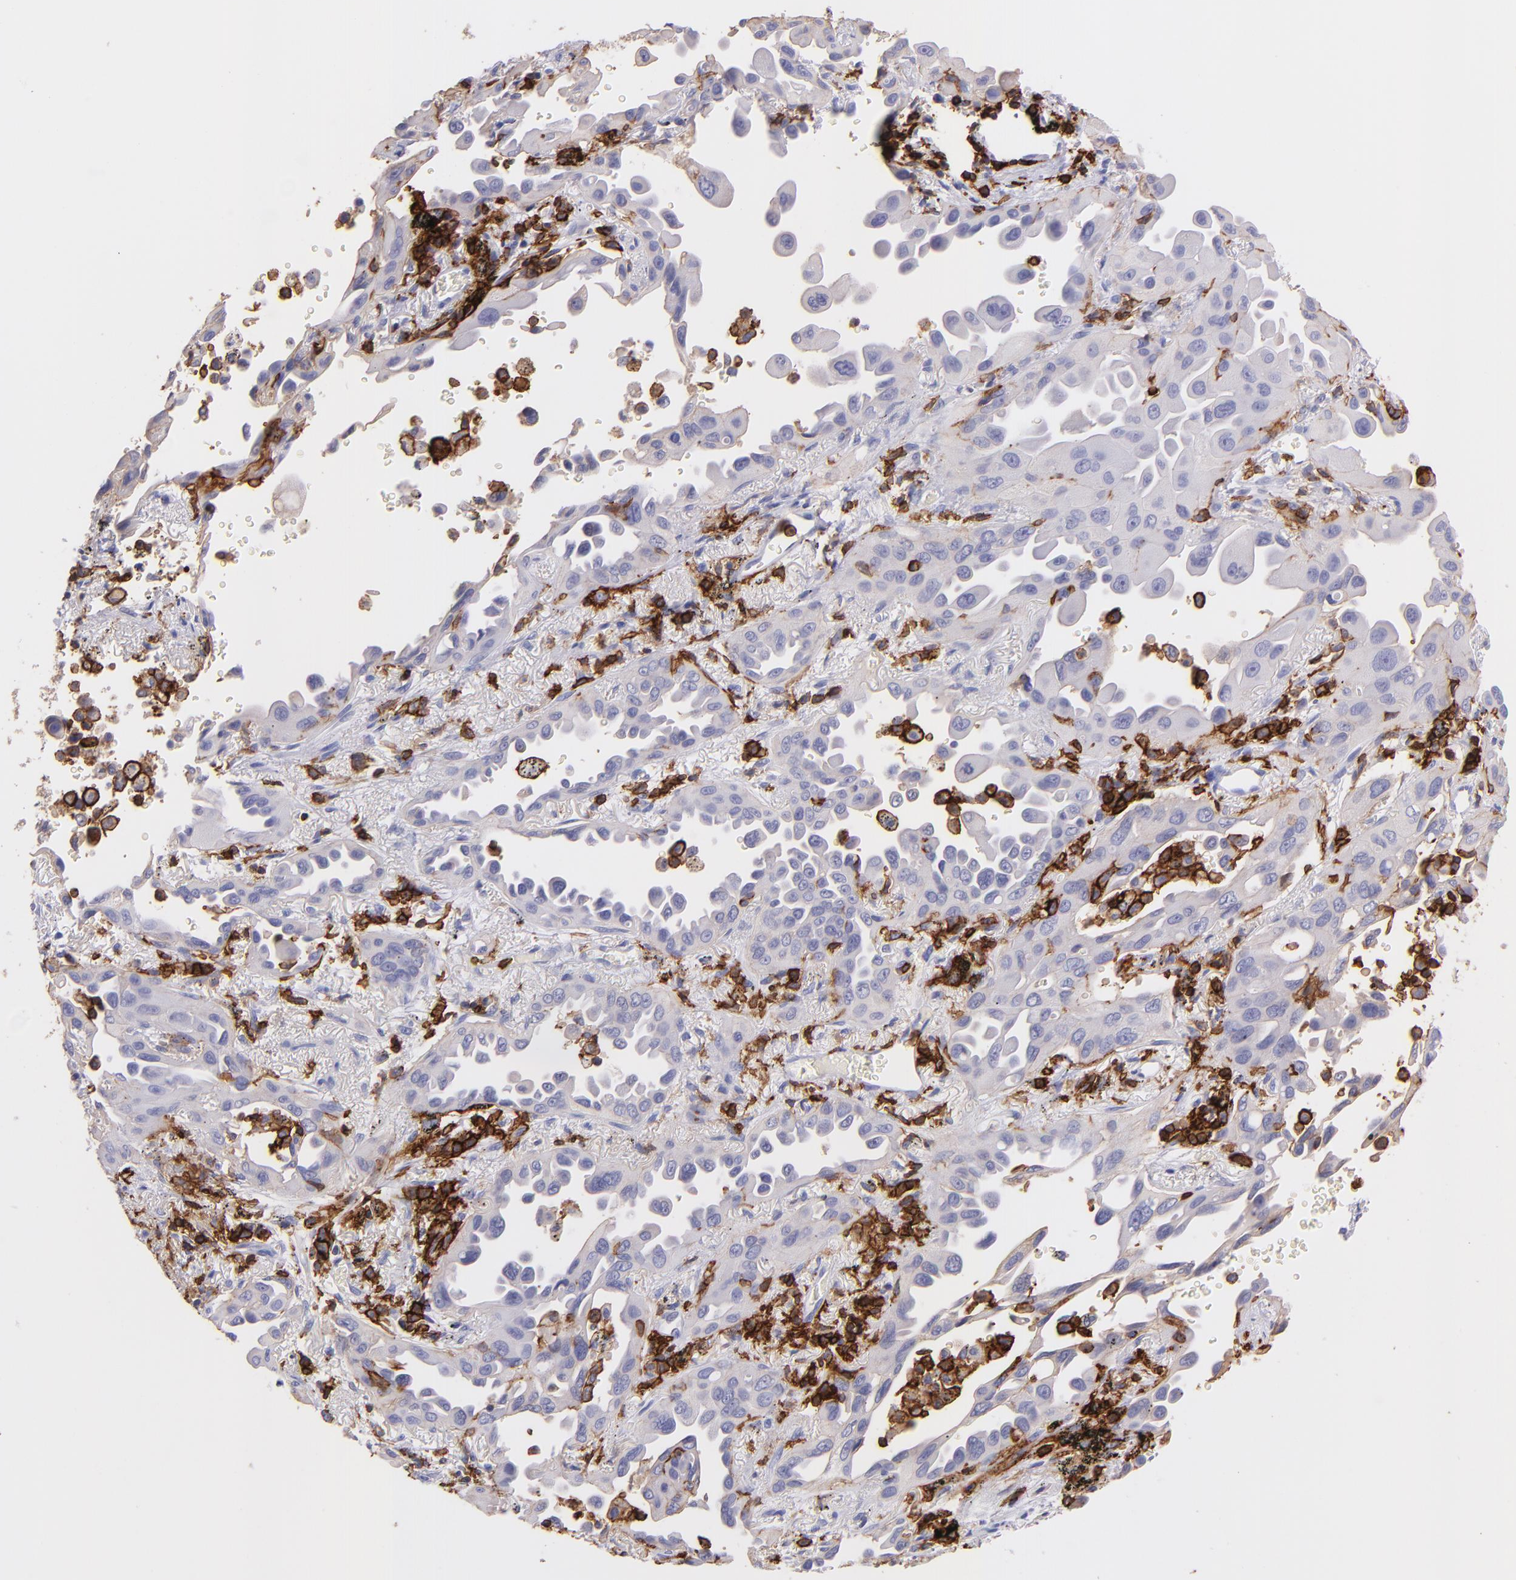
{"staining": {"intensity": "weak", "quantity": "<25%", "location": "cytoplasmic/membranous"}, "tissue": "lung cancer", "cell_type": "Tumor cells", "image_type": "cancer", "snomed": [{"axis": "morphology", "description": "Adenocarcinoma, NOS"}, {"axis": "topography", "description": "Lung"}], "caption": "Immunohistochemistry (IHC) micrograph of neoplastic tissue: lung cancer stained with DAB (3,3'-diaminobenzidine) demonstrates no significant protein positivity in tumor cells. Brightfield microscopy of IHC stained with DAB (brown) and hematoxylin (blue), captured at high magnification.", "gene": "SPN", "patient": {"sex": "male", "age": 68}}